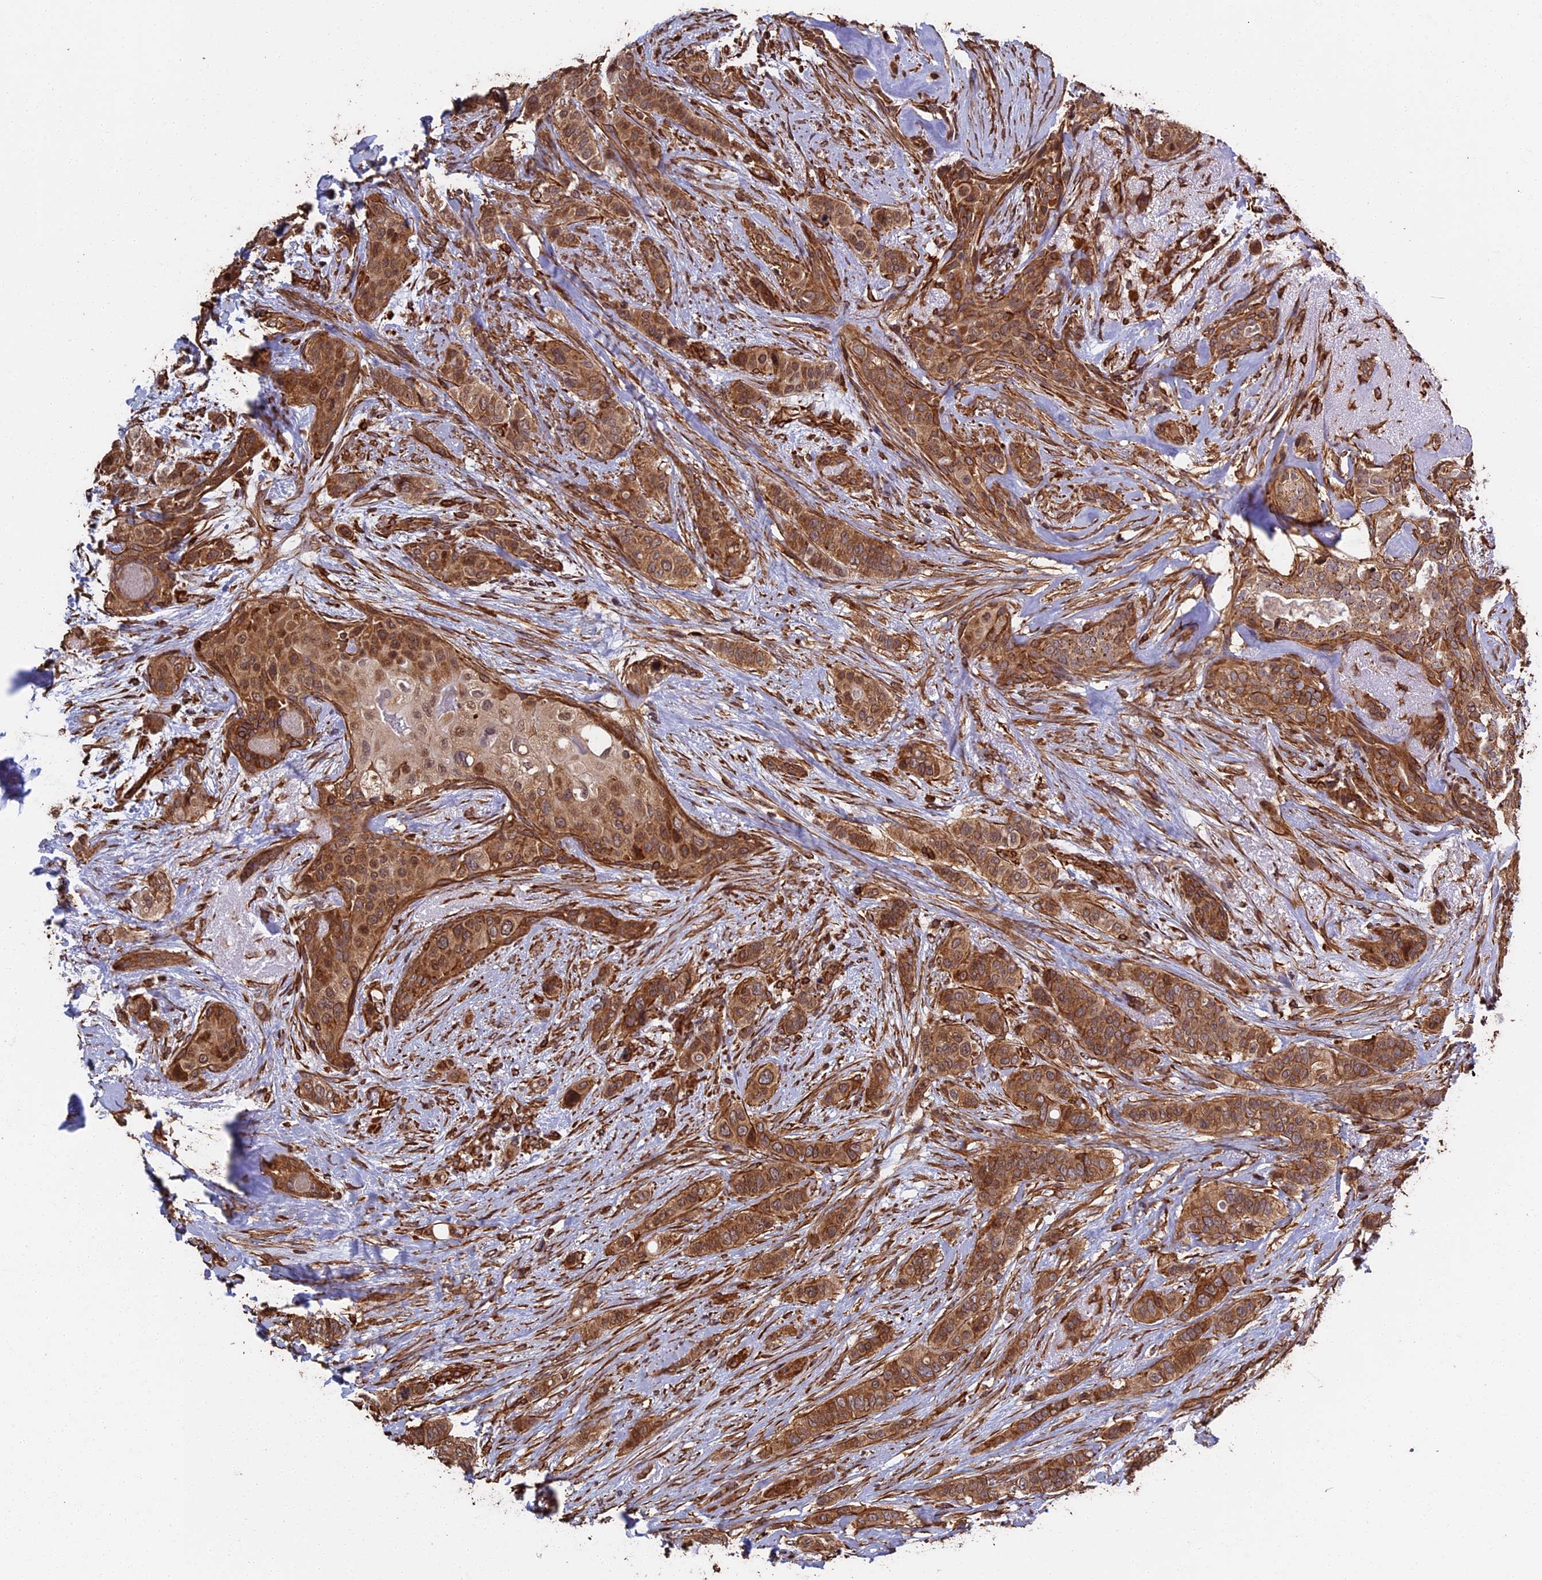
{"staining": {"intensity": "moderate", "quantity": ">75%", "location": "cytoplasmic/membranous"}, "tissue": "breast cancer", "cell_type": "Tumor cells", "image_type": "cancer", "snomed": [{"axis": "morphology", "description": "Lobular carcinoma"}, {"axis": "topography", "description": "Breast"}], "caption": "Human breast cancer (lobular carcinoma) stained for a protein (brown) exhibits moderate cytoplasmic/membranous positive expression in approximately >75% of tumor cells.", "gene": "CCDC124", "patient": {"sex": "female", "age": 51}}